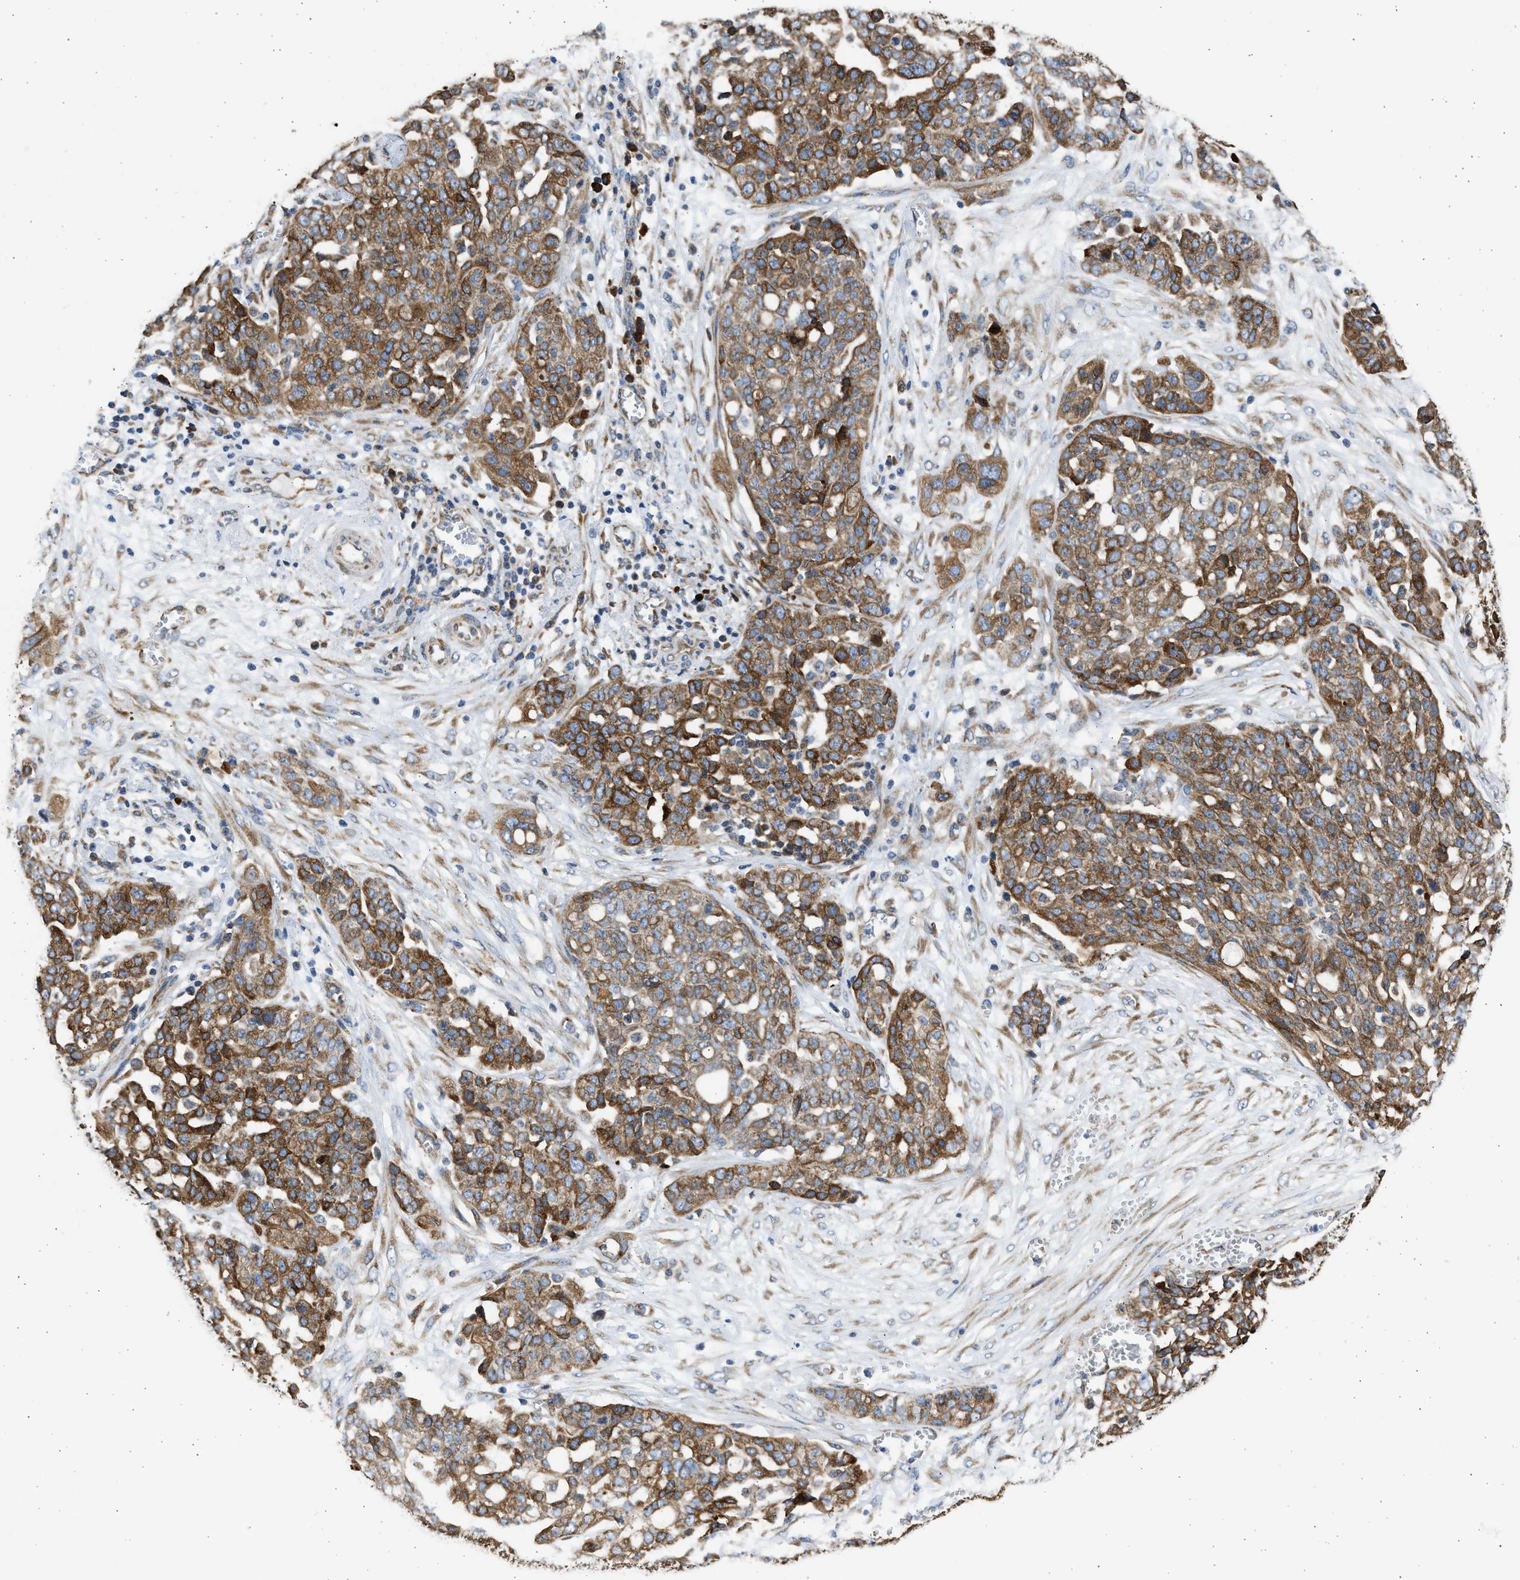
{"staining": {"intensity": "moderate", "quantity": ">75%", "location": "cytoplasmic/membranous"}, "tissue": "ovarian cancer", "cell_type": "Tumor cells", "image_type": "cancer", "snomed": [{"axis": "morphology", "description": "Cystadenocarcinoma, serous, NOS"}, {"axis": "topography", "description": "Soft tissue"}, {"axis": "topography", "description": "Ovary"}], "caption": "A high-resolution histopathology image shows immunohistochemistry staining of ovarian cancer, which reveals moderate cytoplasmic/membranous staining in about >75% of tumor cells. The staining was performed using DAB to visualize the protein expression in brown, while the nuclei were stained in blue with hematoxylin (Magnification: 20x).", "gene": "PLD2", "patient": {"sex": "female", "age": 57}}